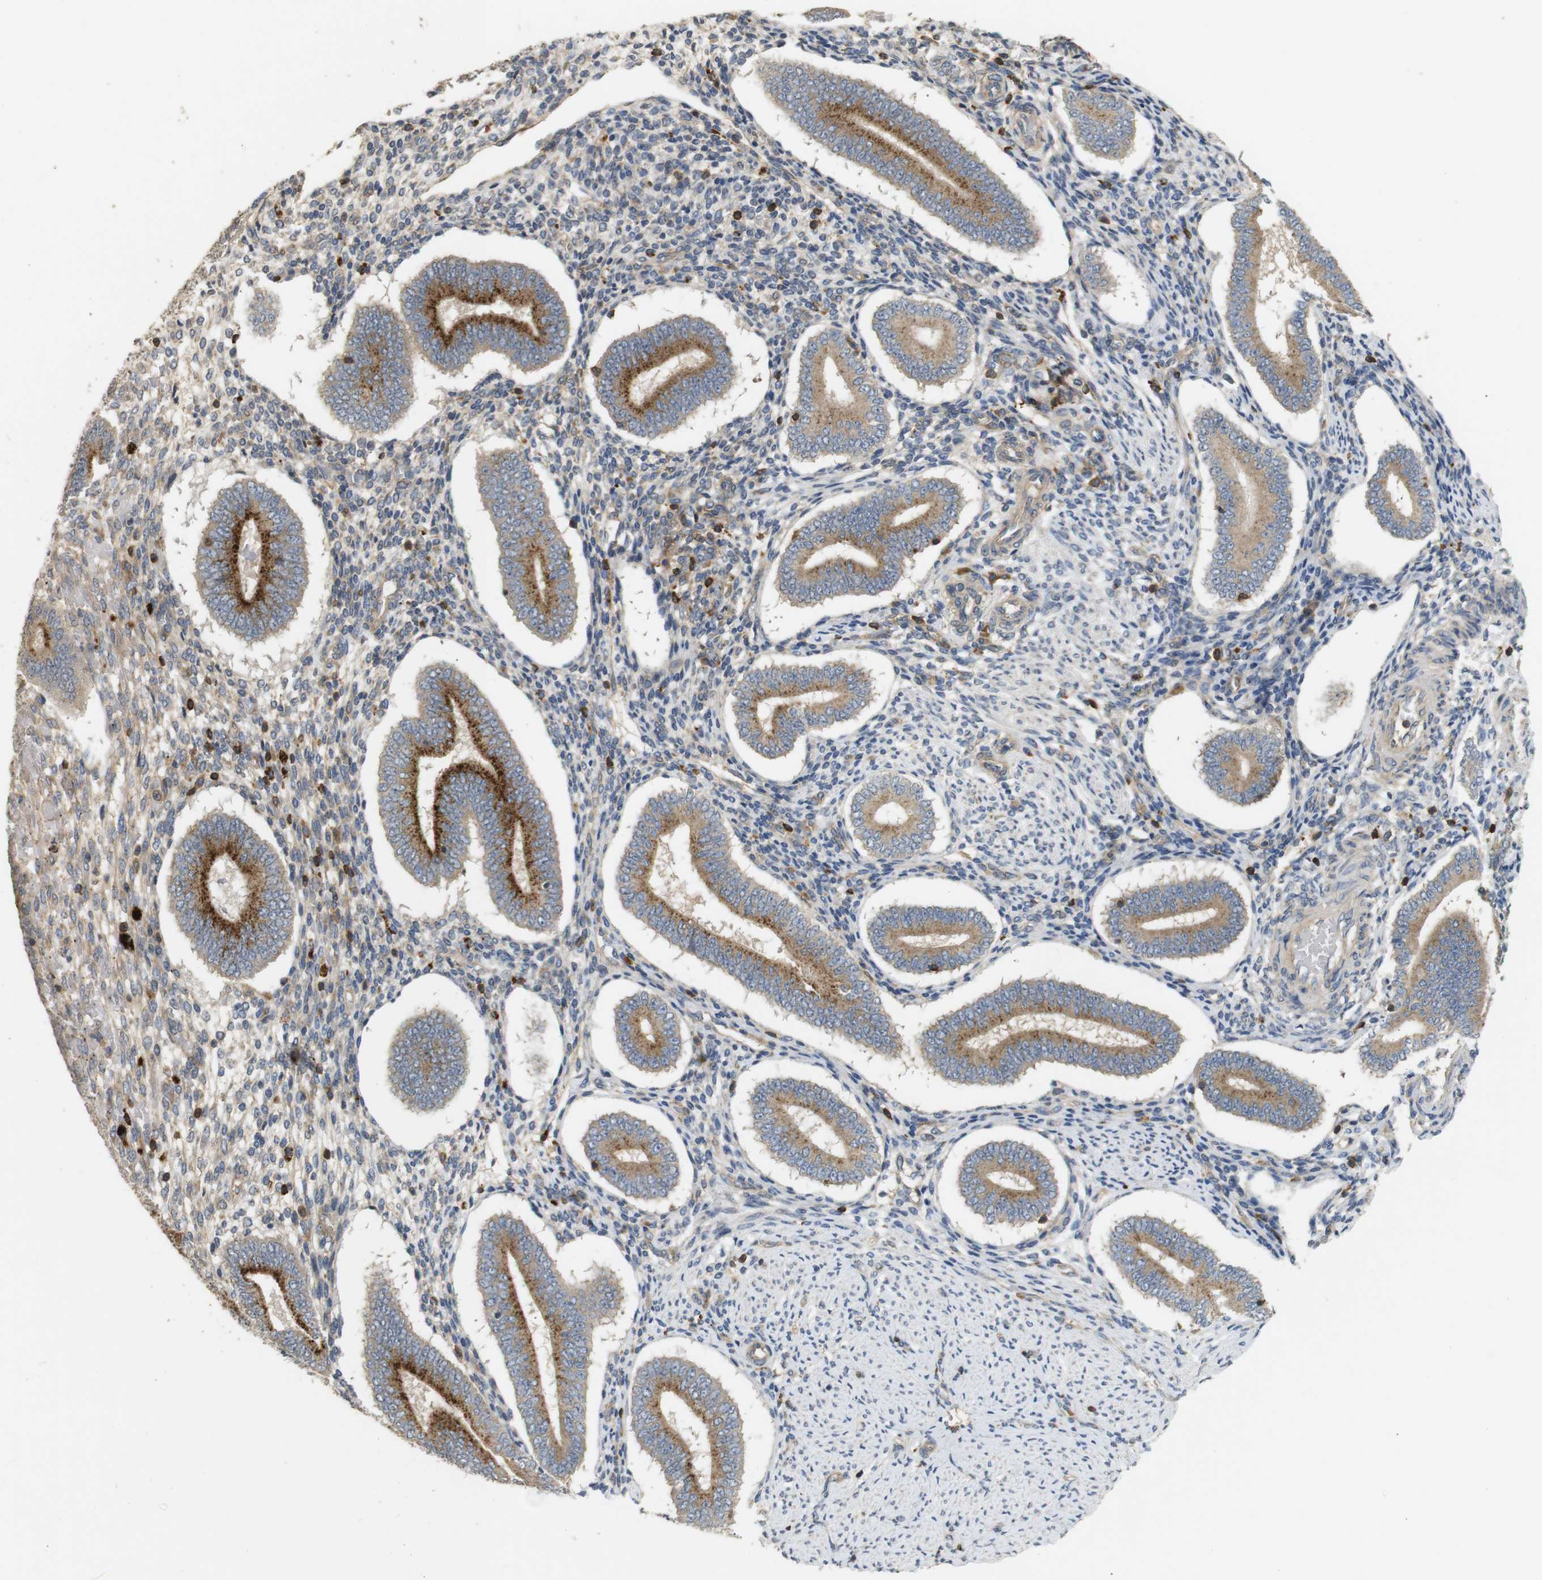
{"staining": {"intensity": "weak", "quantity": "25%-75%", "location": "cytoplasmic/membranous"}, "tissue": "endometrium", "cell_type": "Cells in endometrial stroma", "image_type": "normal", "snomed": [{"axis": "morphology", "description": "Normal tissue, NOS"}, {"axis": "topography", "description": "Endometrium"}], "caption": "The histopathology image reveals staining of benign endometrium, revealing weak cytoplasmic/membranous protein staining (brown color) within cells in endometrial stroma. (Stains: DAB in brown, nuclei in blue, Microscopy: brightfield microscopy at high magnification).", "gene": "KSR1", "patient": {"sex": "female", "age": 42}}